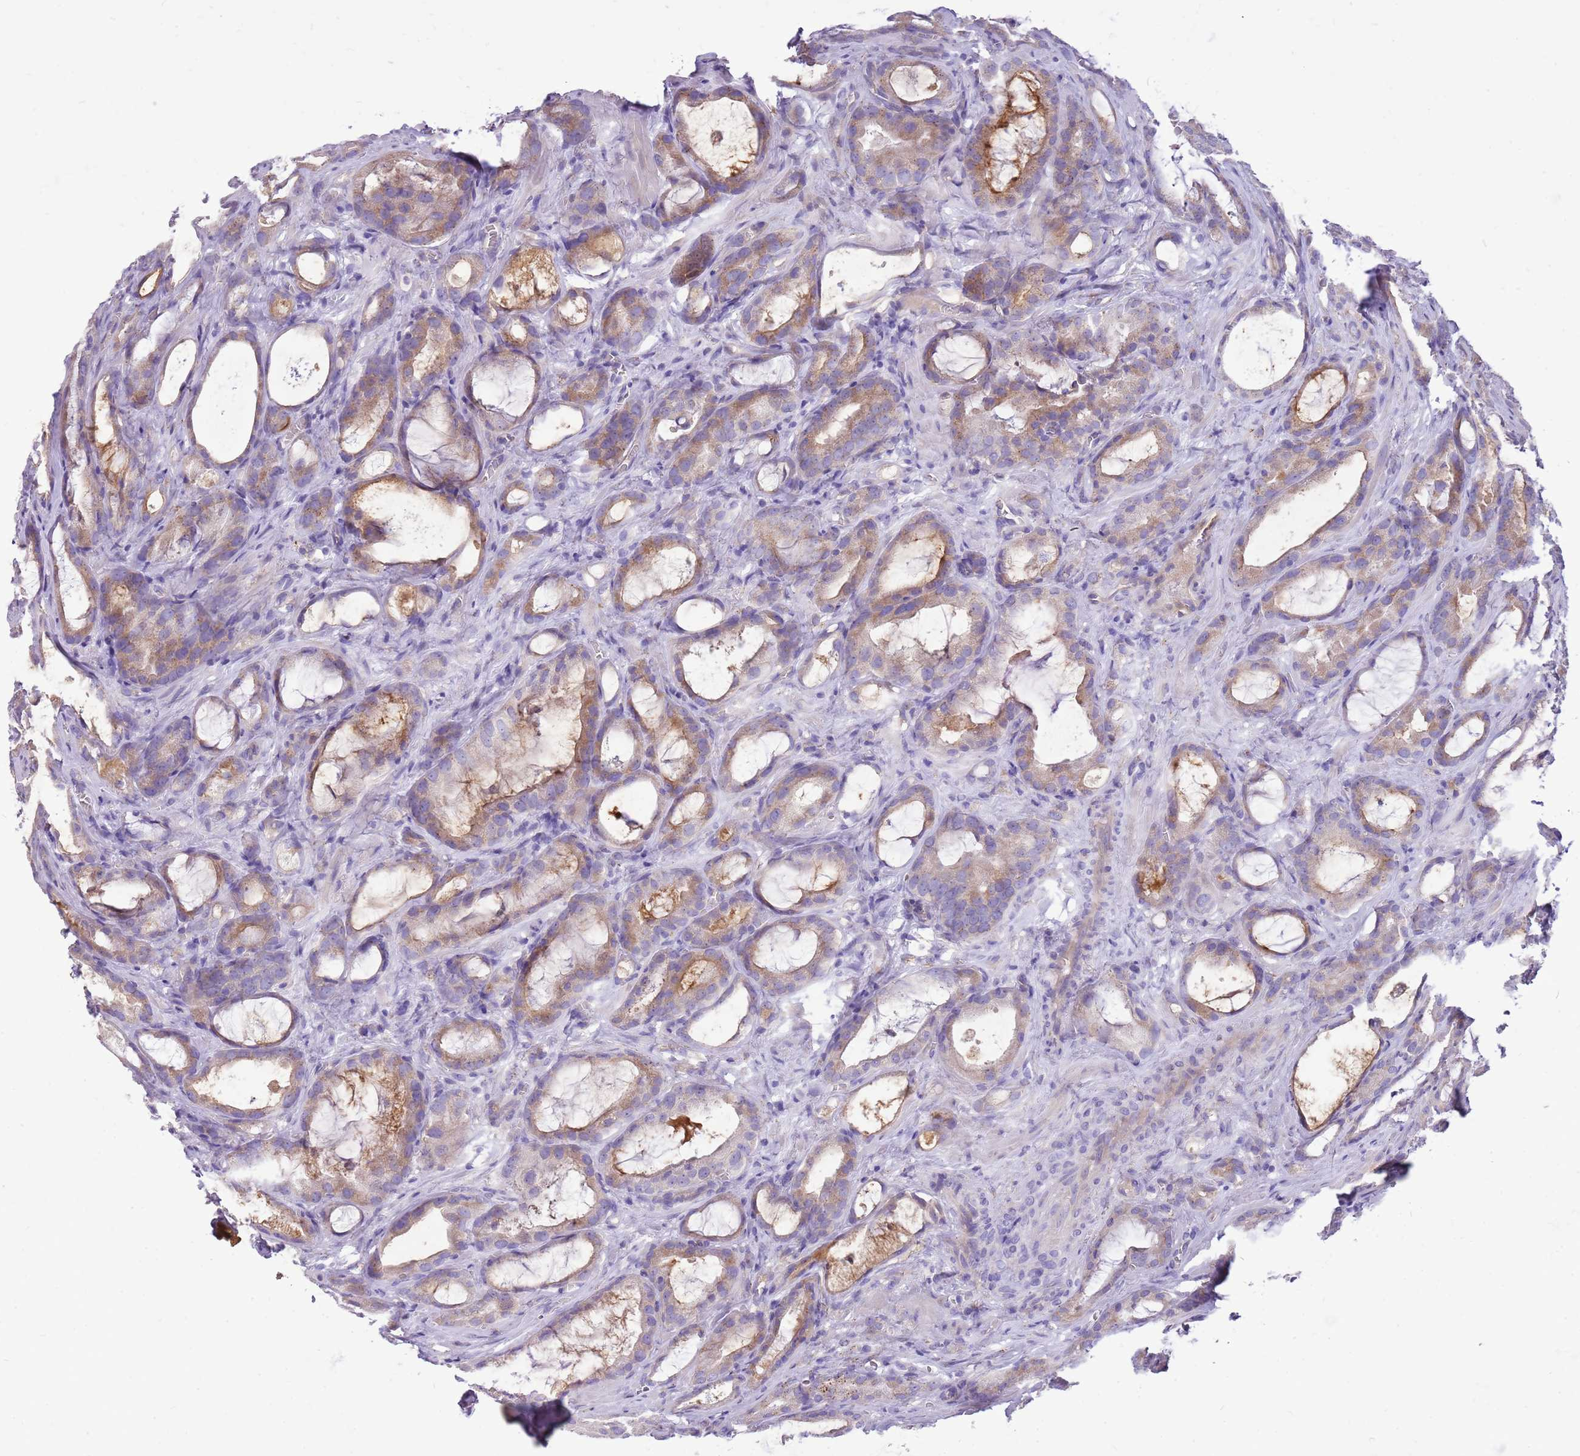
{"staining": {"intensity": "moderate", "quantity": ">75%", "location": "cytoplasmic/membranous"}, "tissue": "prostate cancer", "cell_type": "Tumor cells", "image_type": "cancer", "snomed": [{"axis": "morphology", "description": "Adenocarcinoma, High grade"}, {"axis": "topography", "description": "Prostate"}], "caption": "This is an image of immunohistochemistry staining of prostate cancer (high-grade adenocarcinoma), which shows moderate positivity in the cytoplasmic/membranous of tumor cells.", "gene": "NTN4", "patient": {"sex": "male", "age": 72}}